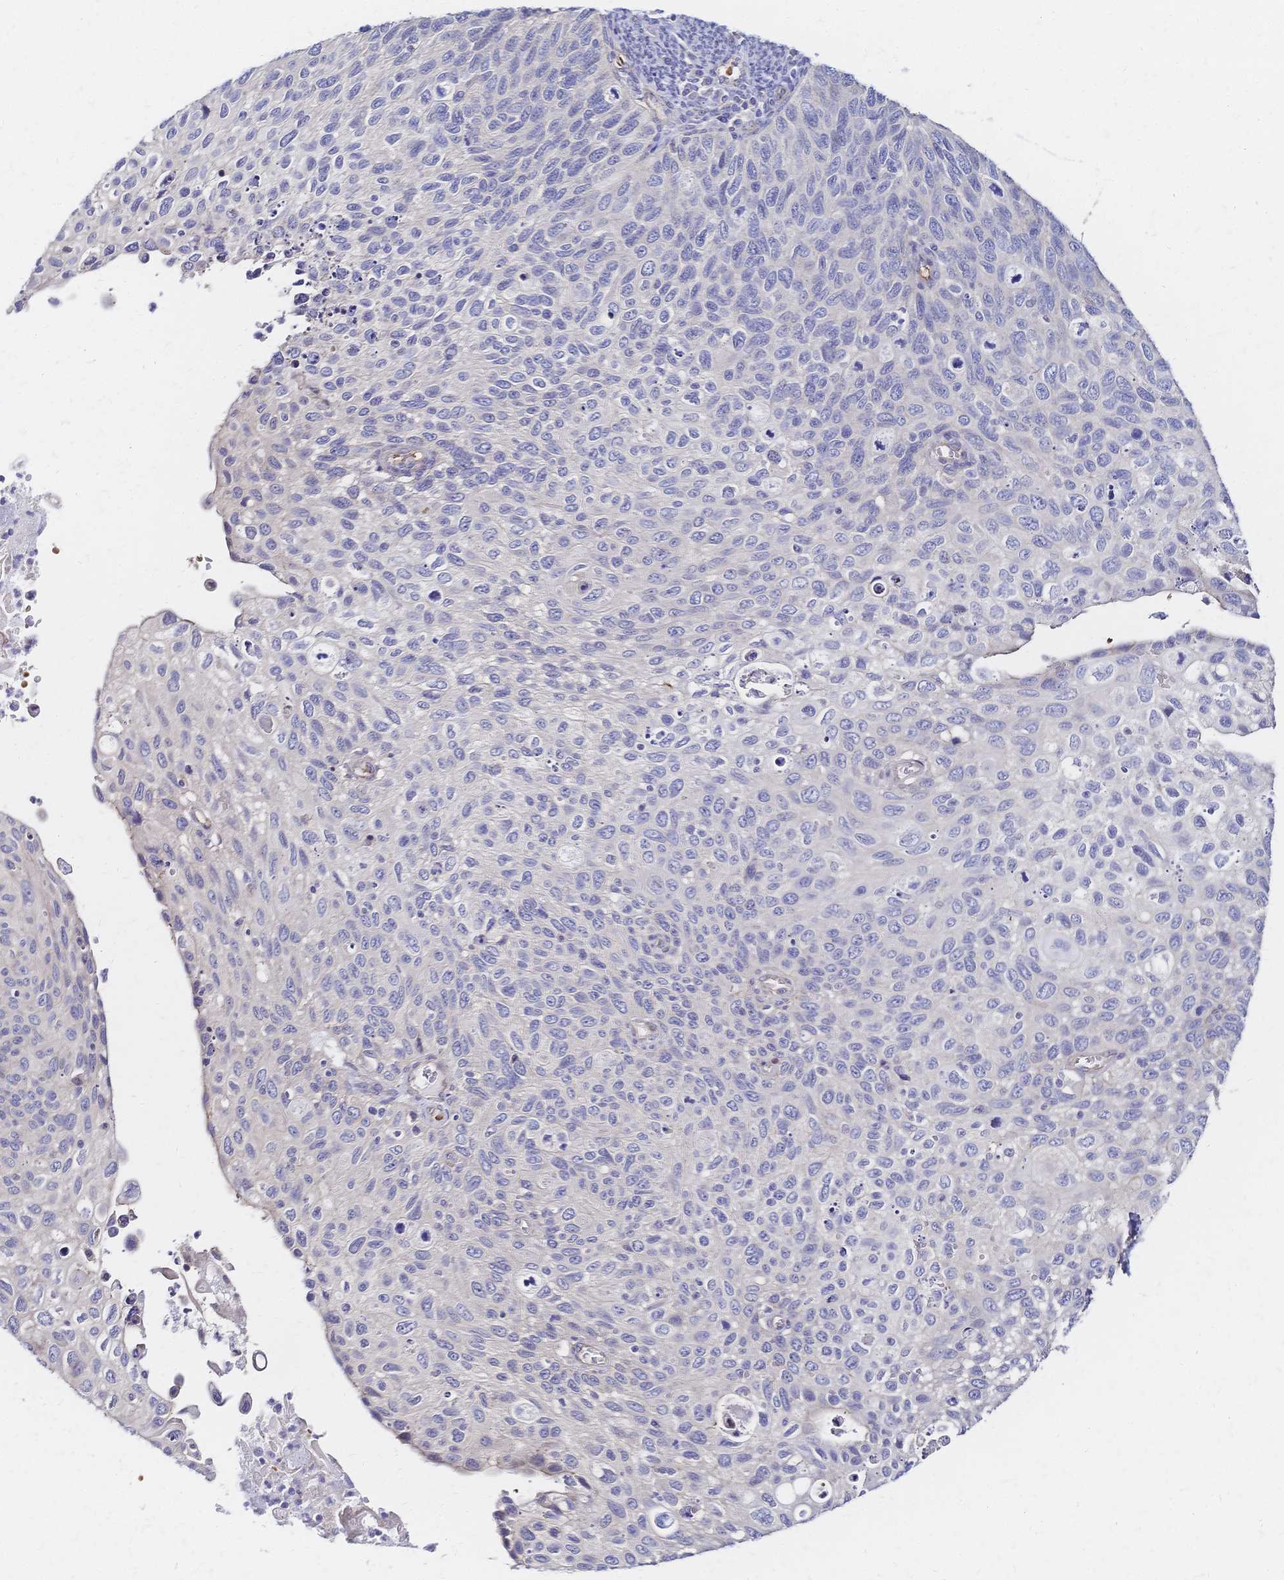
{"staining": {"intensity": "negative", "quantity": "none", "location": "none"}, "tissue": "cervical cancer", "cell_type": "Tumor cells", "image_type": "cancer", "snomed": [{"axis": "morphology", "description": "Squamous cell carcinoma, NOS"}, {"axis": "topography", "description": "Cervix"}], "caption": "A histopathology image of squamous cell carcinoma (cervical) stained for a protein displays no brown staining in tumor cells.", "gene": "SLC5A1", "patient": {"sex": "female", "age": 70}}